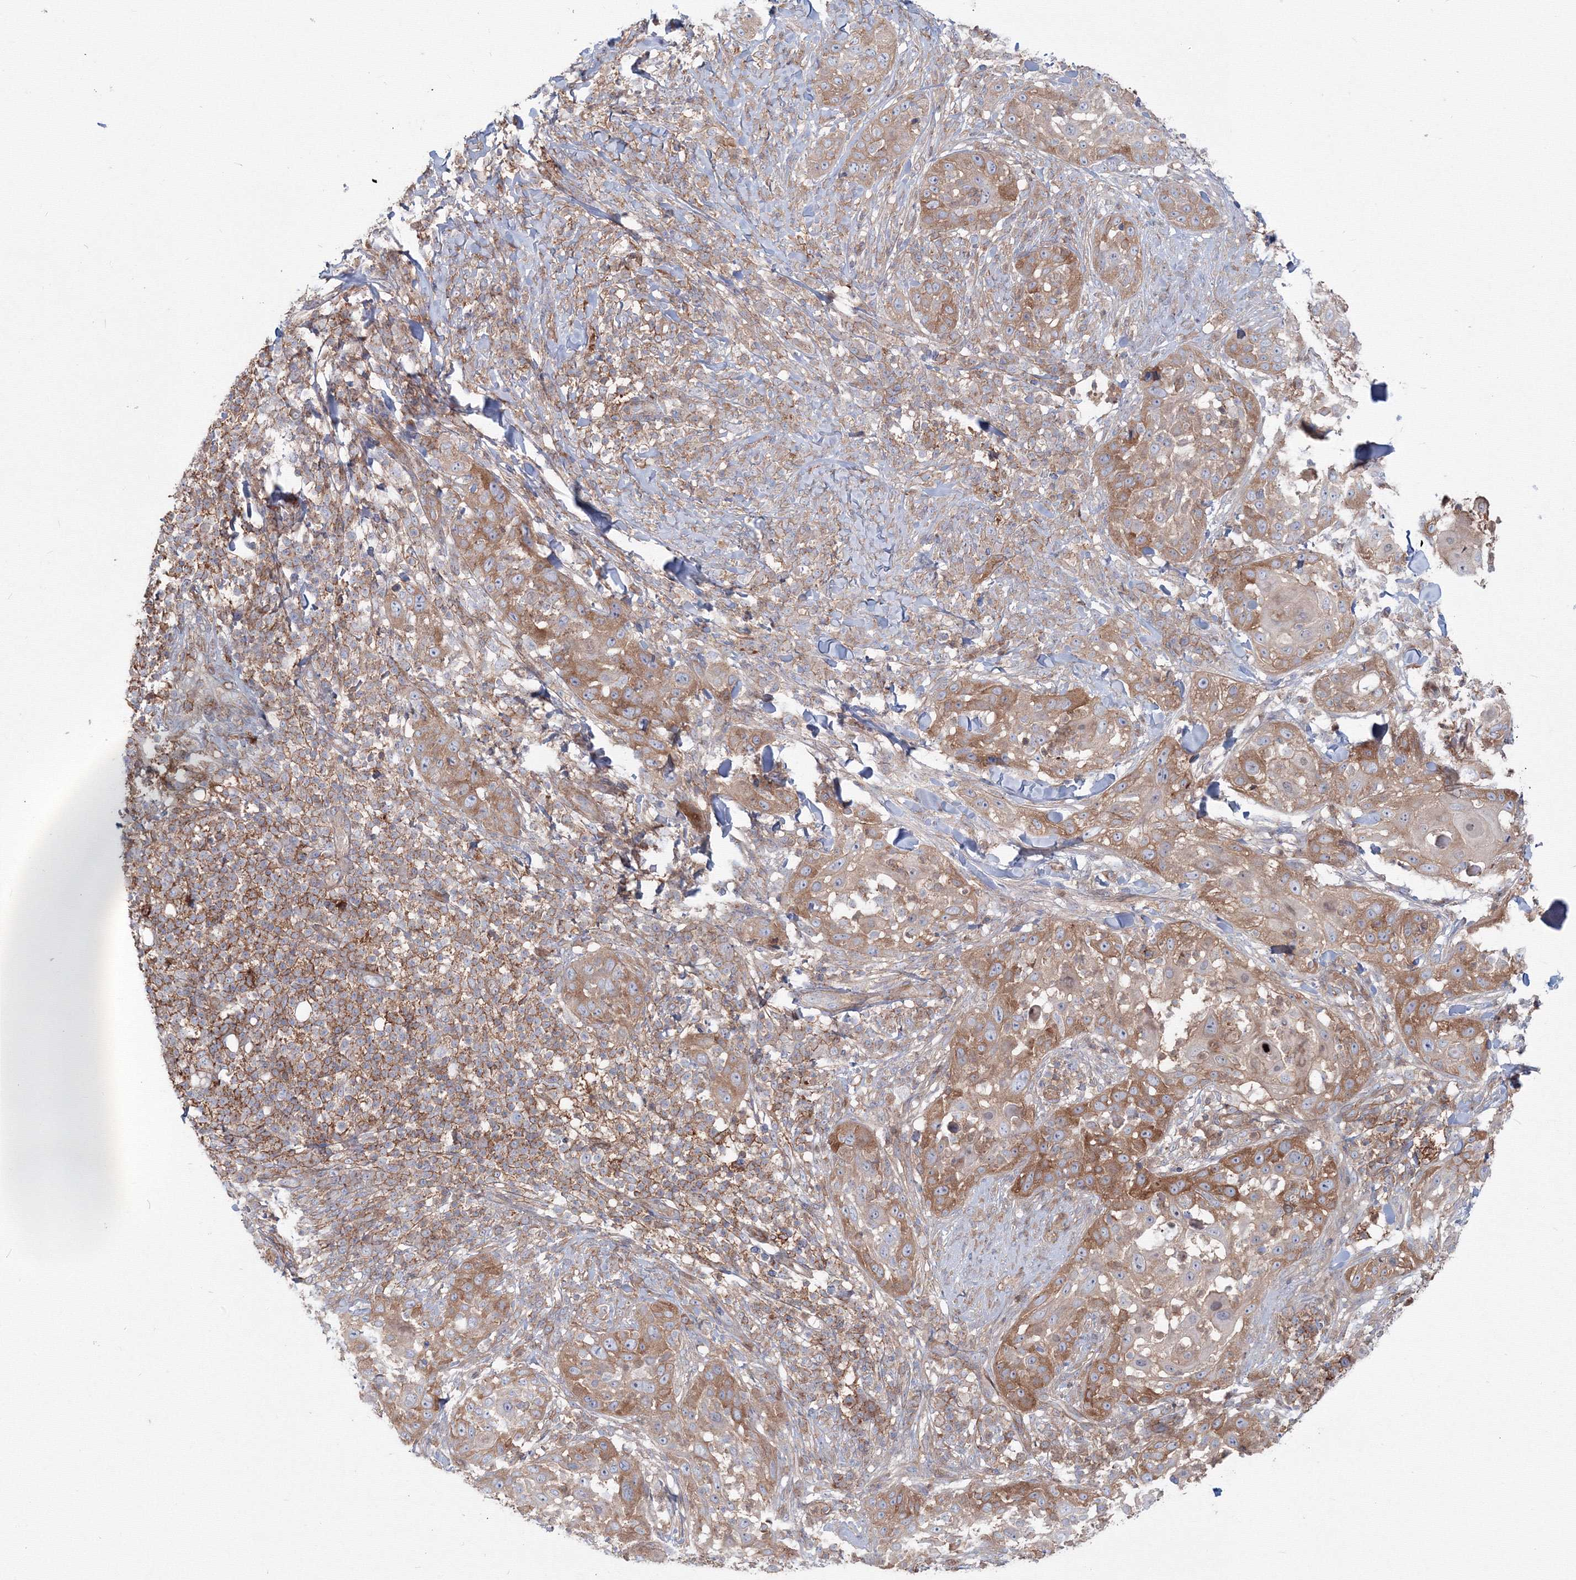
{"staining": {"intensity": "moderate", "quantity": ">75%", "location": "cytoplasmic/membranous"}, "tissue": "skin cancer", "cell_type": "Tumor cells", "image_type": "cancer", "snomed": [{"axis": "morphology", "description": "Squamous cell carcinoma, NOS"}, {"axis": "topography", "description": "Skin"}], "caption": "Immunohistochemistry of squamous cell carcinoma (skin) exhibits medium levels of moderate cytoplasmic/membranous positivity in approximately >75% of tumor cells.", "gene": "SH3PXD2A", "patient": {"sex": "female", "age": 44}}